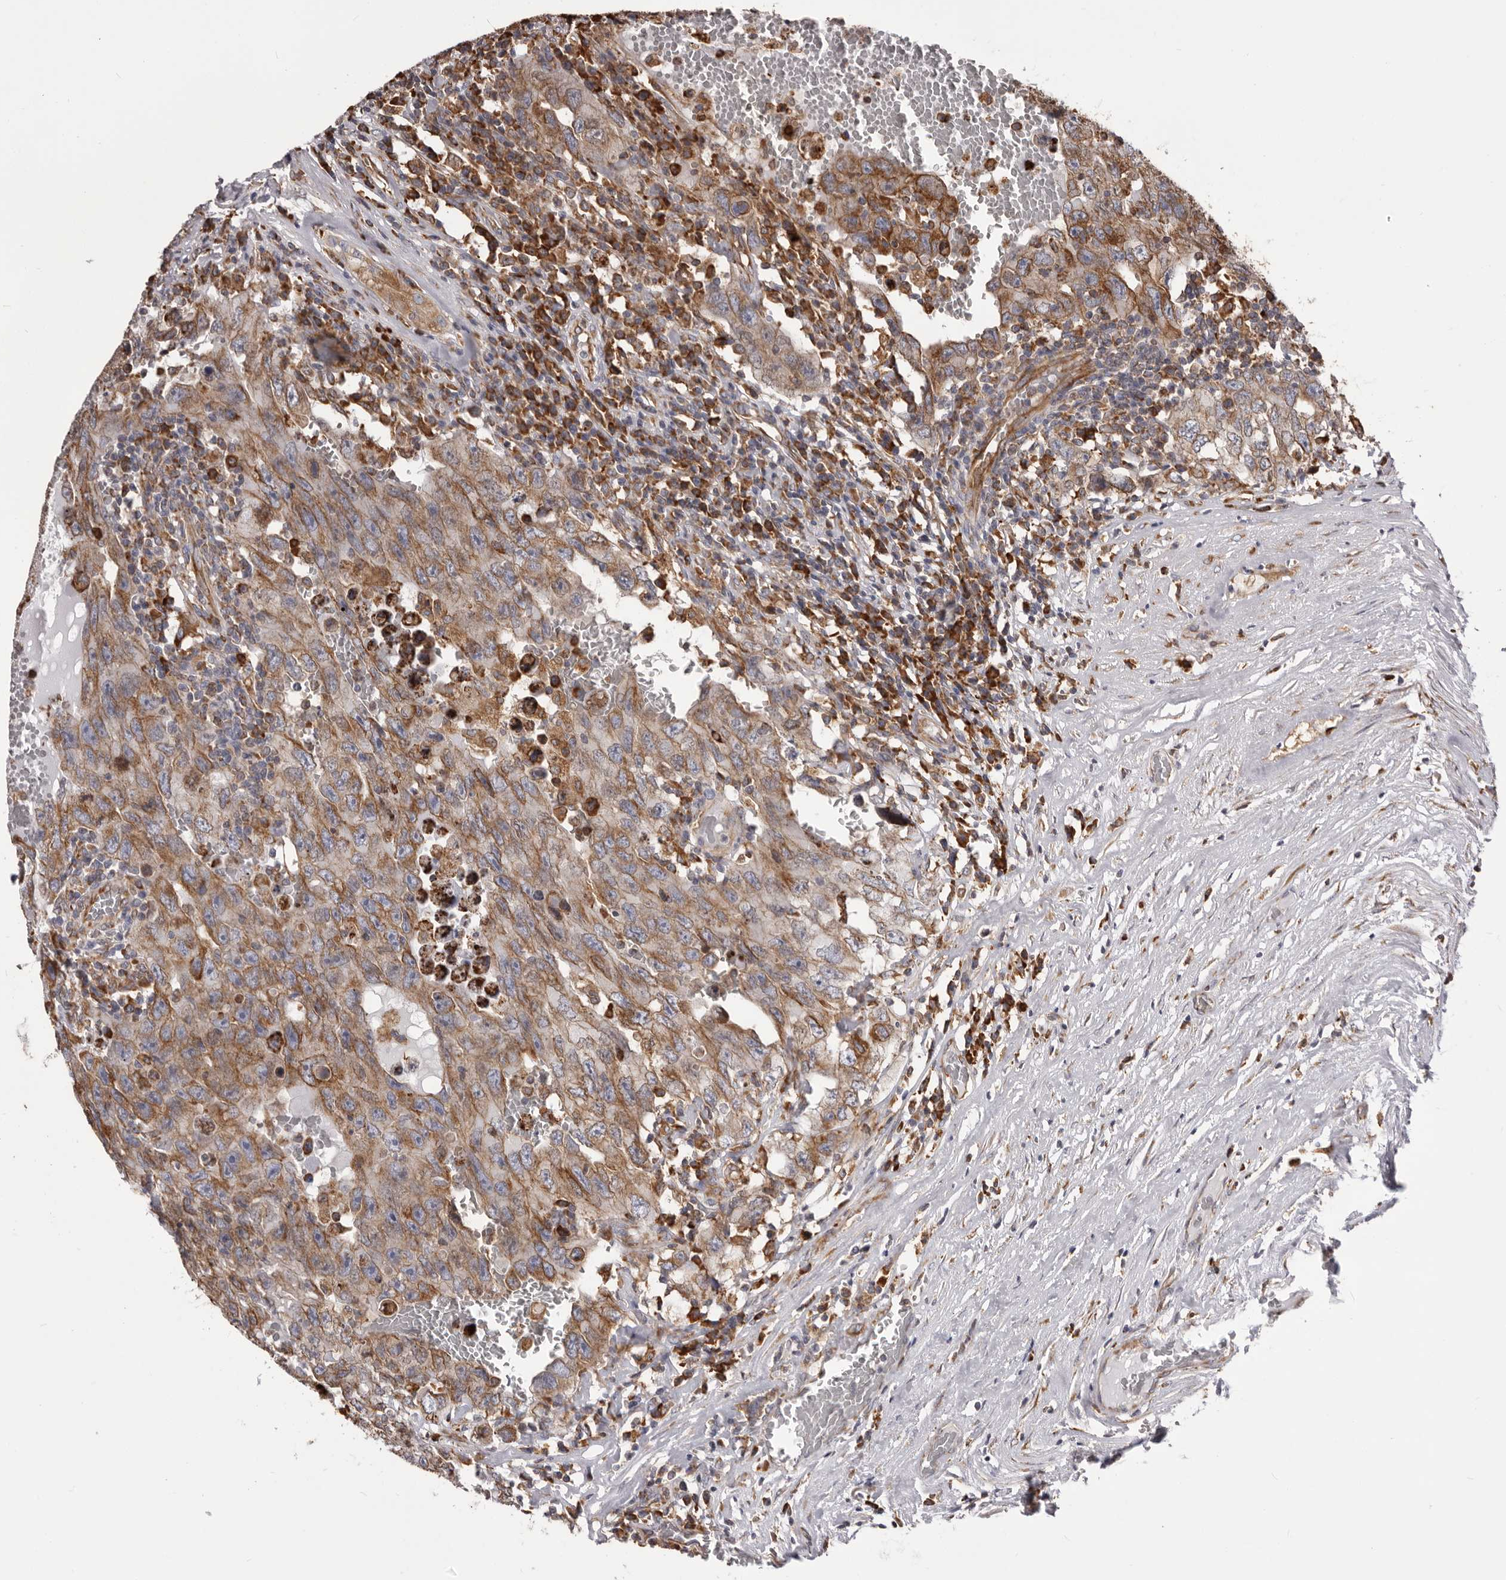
{"staining": {"intensity": "moderate", "quantity": ">75%", "location": "cytoplasmic/membranous"}, "tissue": "testis cancer", "cell_type": "Tumor cells", "image_type": "cancer", "snomed": [{"axis": "morphology", "description": "Carcinoma, Embryonal, NOS"}, {"axis": "topography", "description": "Testis"}], "caption": "Embryonal carcinoma (testis) stained with immunohistochemistry (IHC) demonstrates moderate cytoplasmic/membranous positivity in about >75% of tumor cells.", "gene": "QRSL1", "patient": {"sex": "male", "age": 26}}